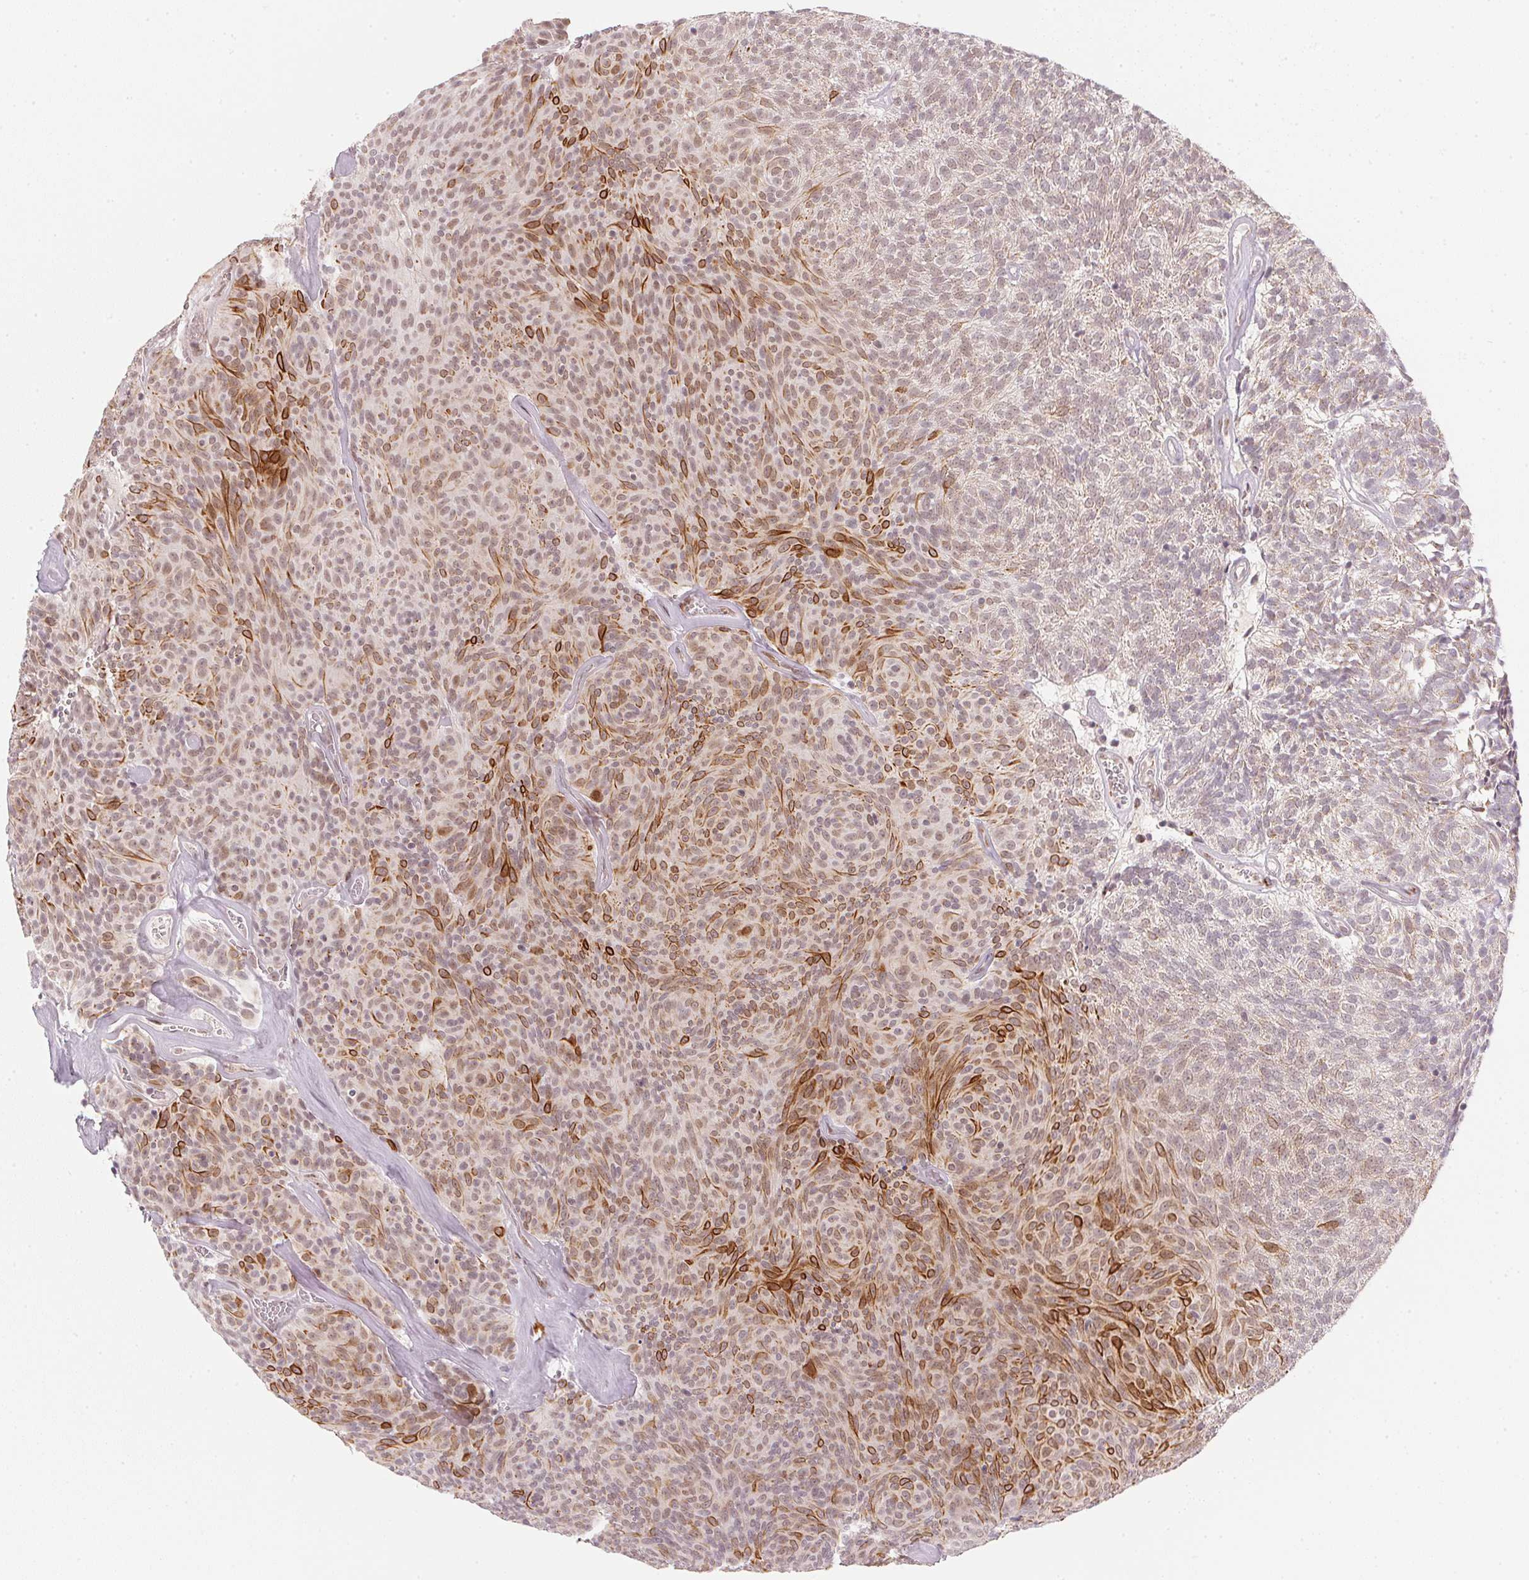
{"staining": {"intensity": "moderate", "quantity": ">75%", "location": "cytoplasmic/membranous"}, "tissue": "urothelial cancer", "cell_type": "Tumor cells", "image_type": "cancer", "snomed": [{"axis": "morphology", "description": "Urothelial carcinoma, Low grade"}, {"axis": "topography", "description": "Urinary bladder"}], "caption": "This image exhibits low-grade urothelial carcinoma stained with immunohistochemistry (IHC) to label a protein in brown. The cytoplasmic/membranous of tumor cells show moderate positivity for the protein. Nuclei are counter-stained blue.", "gene": "RAB22A", "patient": {"sex": "male", "age": 77}}